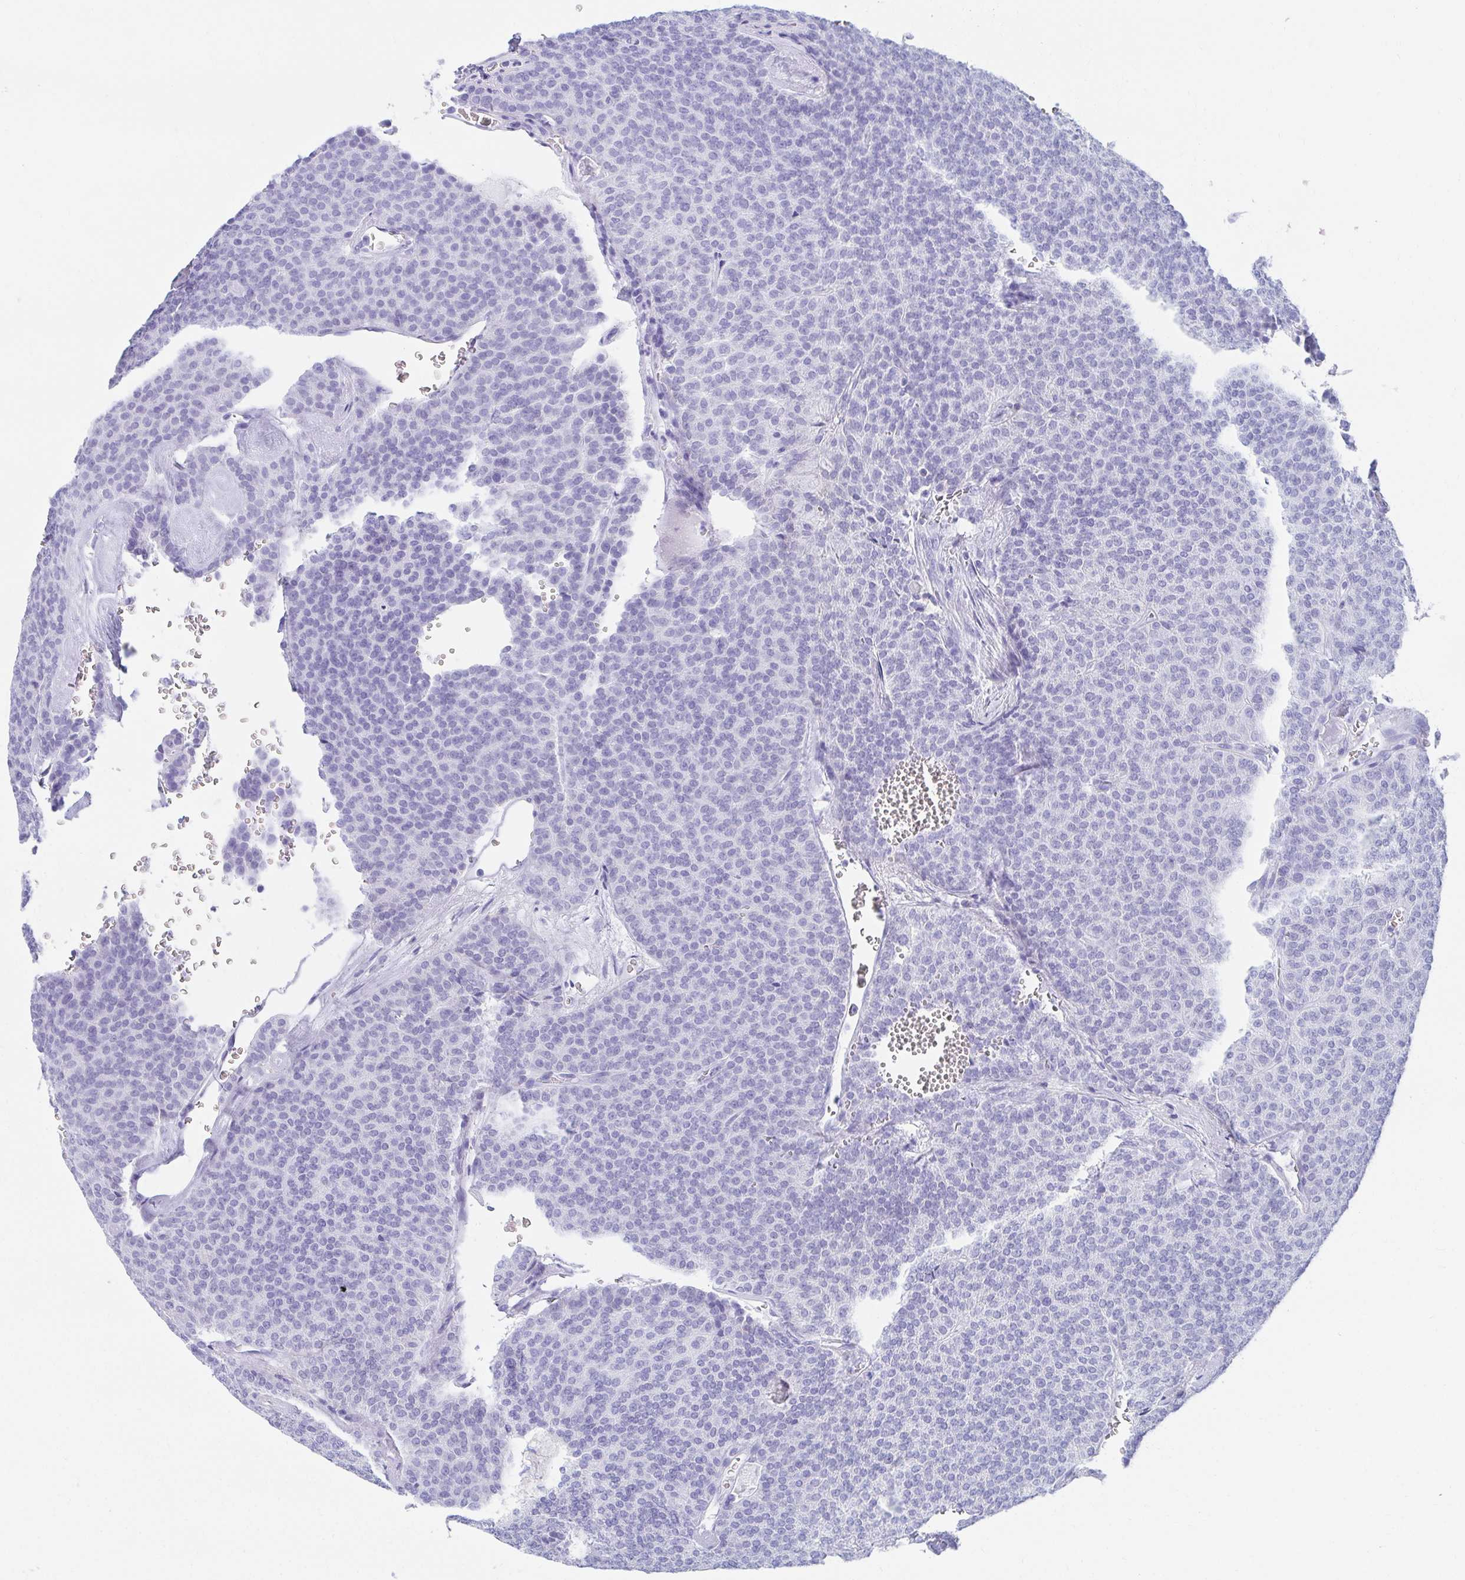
{"staining": {"intensity": "negative", "quantity": "none", "location": "none"}, "tissue": "carcinoid", "cell_type": "Tumor cells", "image_type": "cancer", "snomed": [{"axis": "morphology", "description": "Carcinoid, malignant, NOS"}, {"axis": "topography", "description": "Lung"}], "caption": "IHC of carcinoid (malignant) displays no positivity in tumor cells. (Stains: DAB (3,3'-diaminobenzidine) IHC with hematoxylin counter stain, Microscopy: brightfield microscopy at high magnification).", "gene": "CD7", "patient": {"sex": "male", "age": 61}}